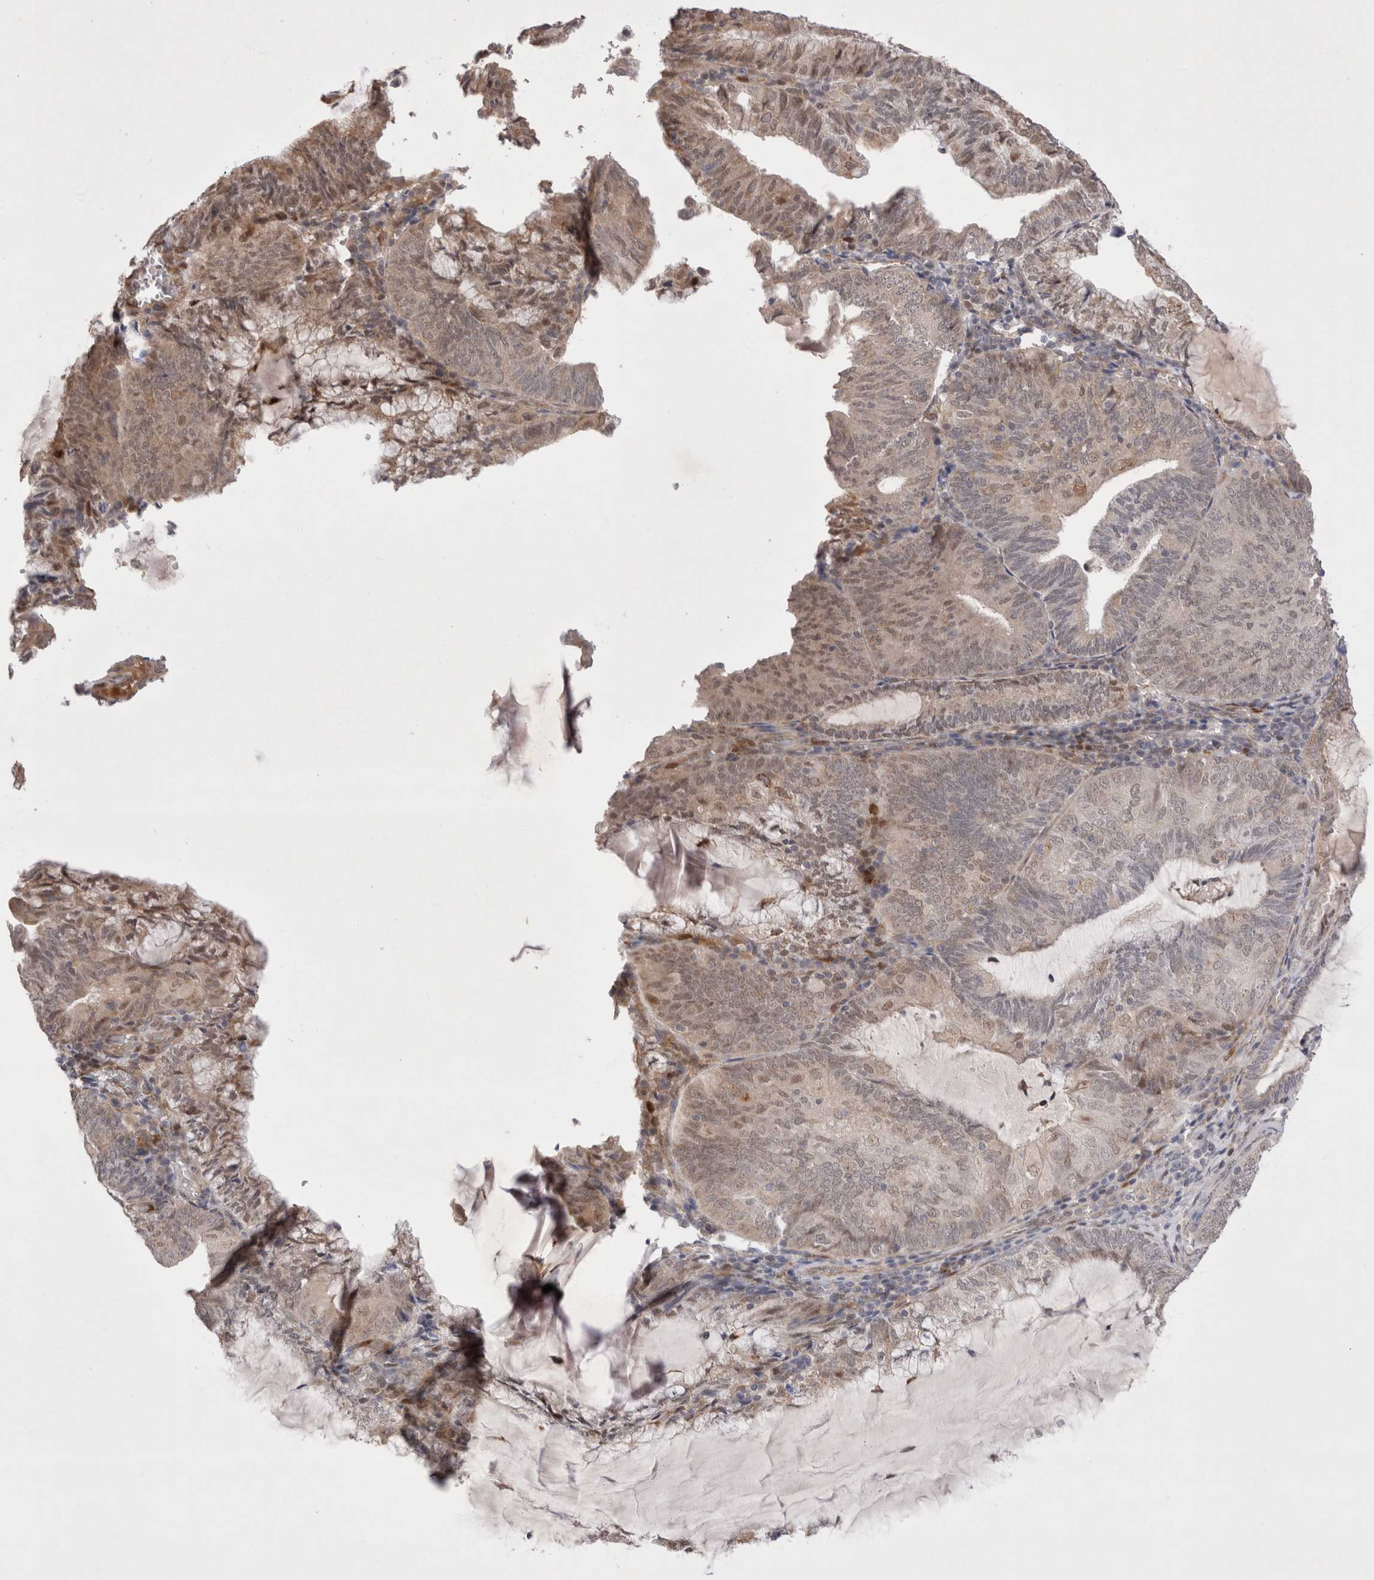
{"staining": {"intensity": "weak", "quantity": "25%-75%", "location": "cytoplasmic/membranous,nuclear"}, "tissue": "endometrial cancer", "cell_type": "Tumor cells", "image_type": "cancer", "snomed": [{"axis": "morphology", "description": "Adenocarcinoma, NOS"}, {"axis": "topography", "description": "Endometrium"}], "caption": "A brown stain labels weak cytoplasmic/membranous and nuclear positivity of a protein in human endometrial adenocarcinoma tumor cells.", "gene": "GIMAP6", "patient": {"sex": "female", "age": 81}}